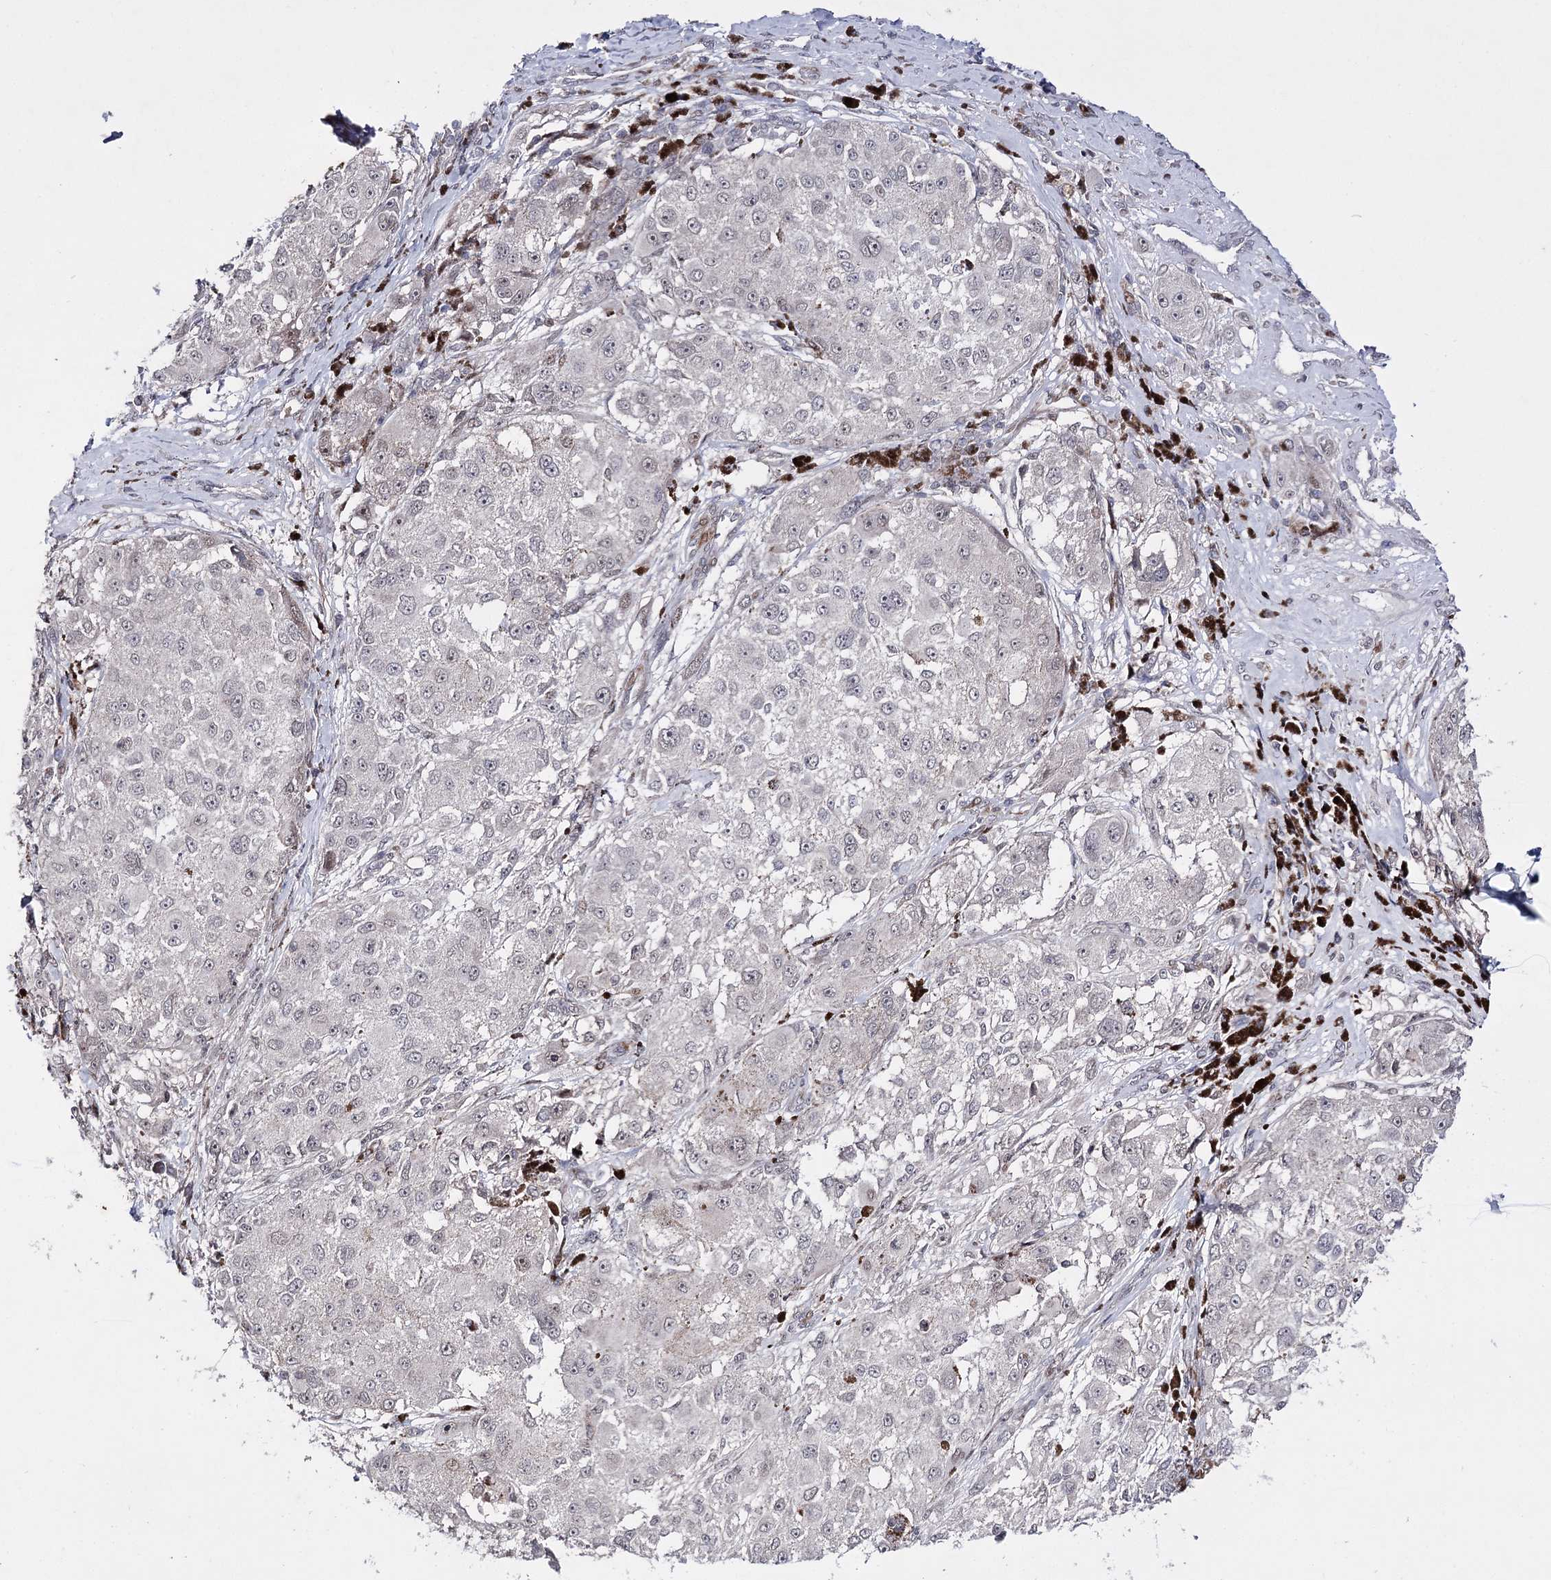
{"staining": {"intensity": "negative", "quantity": "none", "location": "none"}, "tissue": "melanoma", "cell_type": "Tumor cells", "image_type": "cancer", "snomed": [{"axis": "morphology", "description": "Necrosis, NOS"}, {"axis": "morphology", "description": "Malignant melanoma, NOS"}, {"axis": "topography", "description": "Skin"}], "caption": "Immunohistochemistry histopathology image of neoplastic tissue: melanoma stained with DAB (3,3'-diaminobenzidine) reveals no significant protein positivity in tumor cells.", "gene": "HSD11B2", "patient": {"sex": "female", "age": 87}}